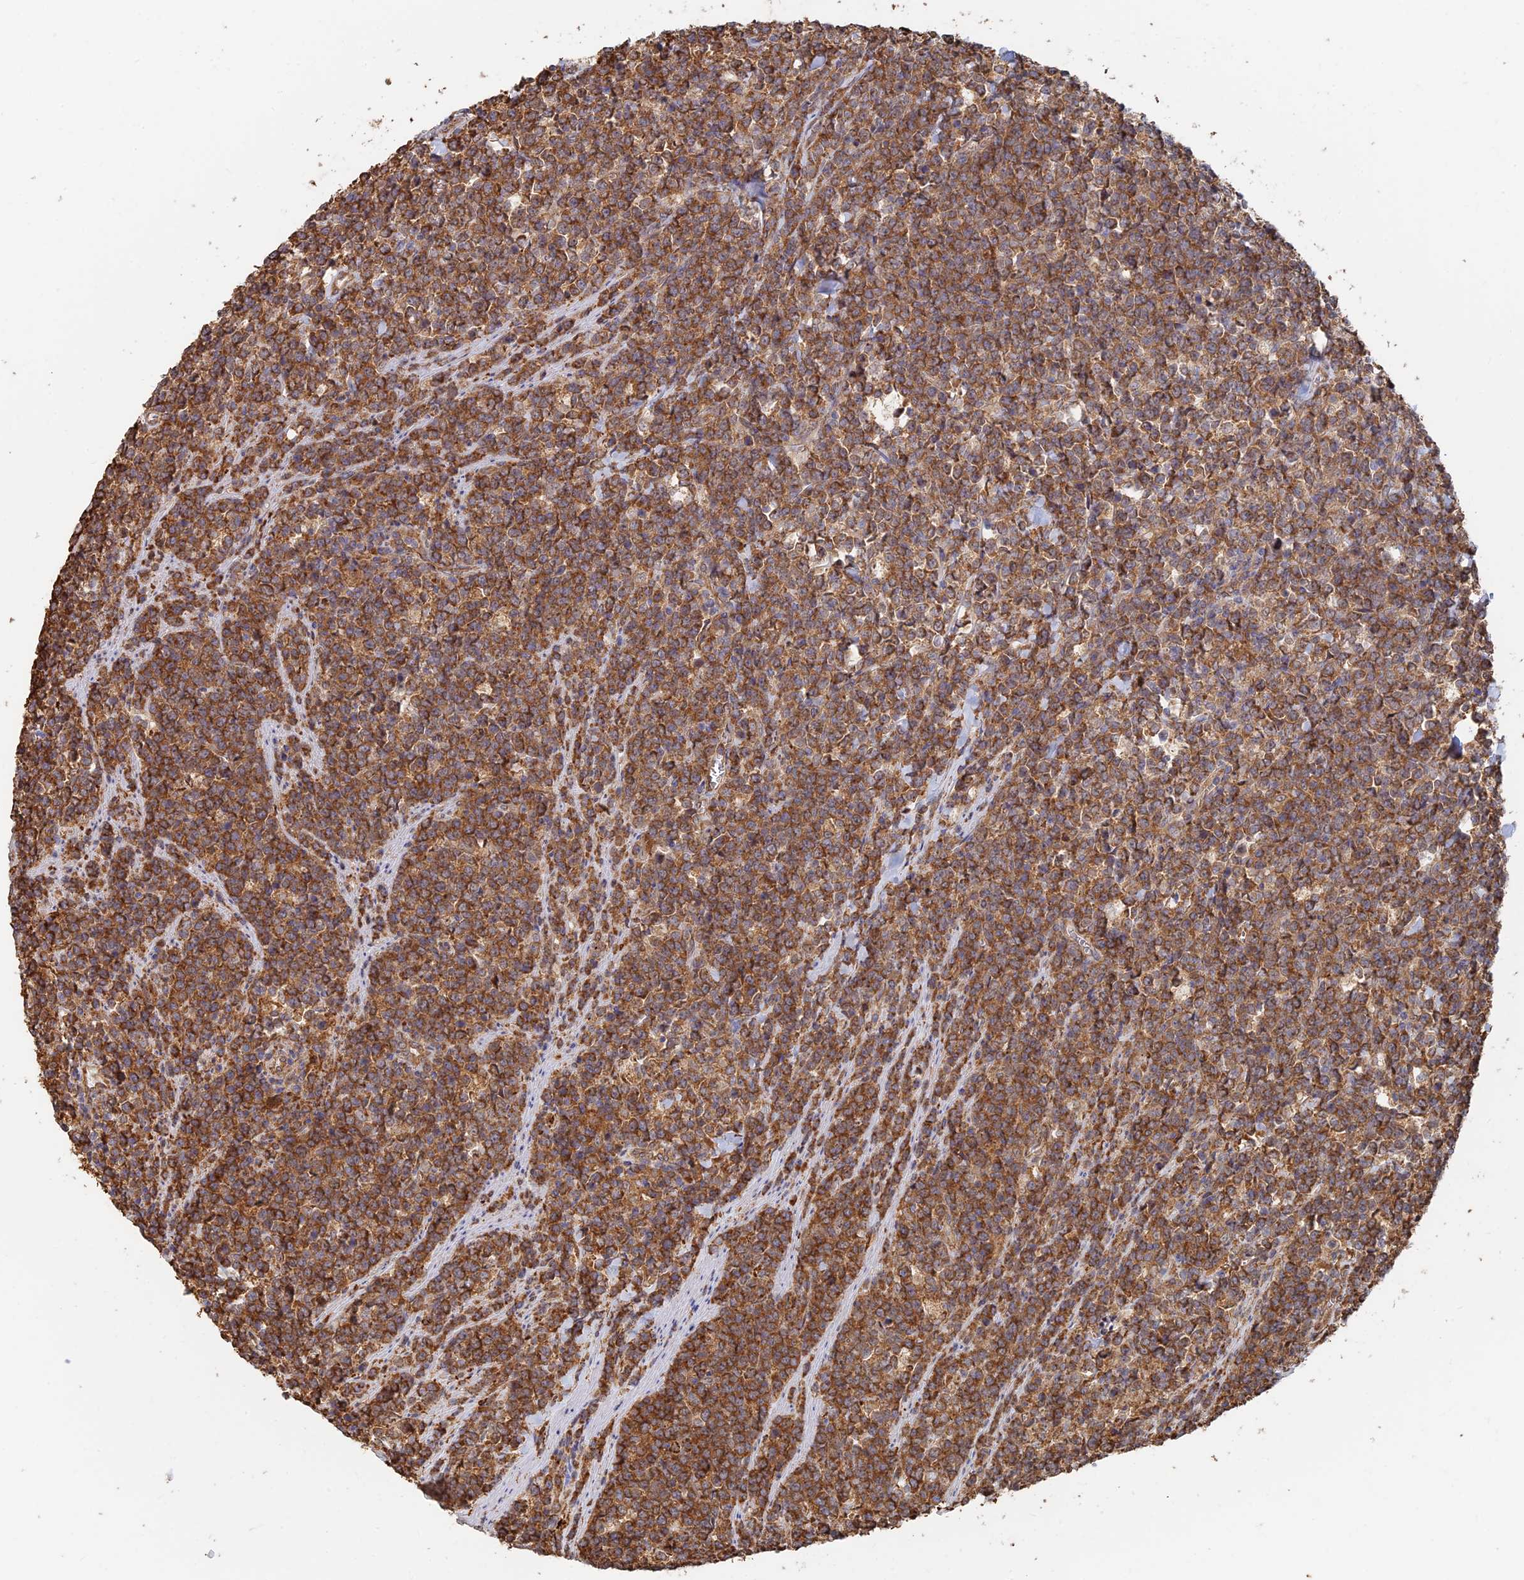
{"staining": {"intensity": "moderate", "quantity": ">75%", "location": "cytoplasmic/membranous"}, "tissue": "lymphoma", "cell_type": "Tumor cells", "image_type": "cancer", "snomed": [{"axis": "morphology", "description": "Malignant lymphoma, non-Hodgkin's type, High grade"}, {"axis": "topography", "description": "Small intestine"}], "caption": "High-magnification brightfield microscopy of lymphoma stained with DAB (brown) and counterstained with hematoxylin (blue). tumor cells exhibit moderate cytoplasmic/membranous positivity is appreciated in approximately>75% of cells.", "gene": "WBP11", "patient": {"sex": "male", "age": 8}}